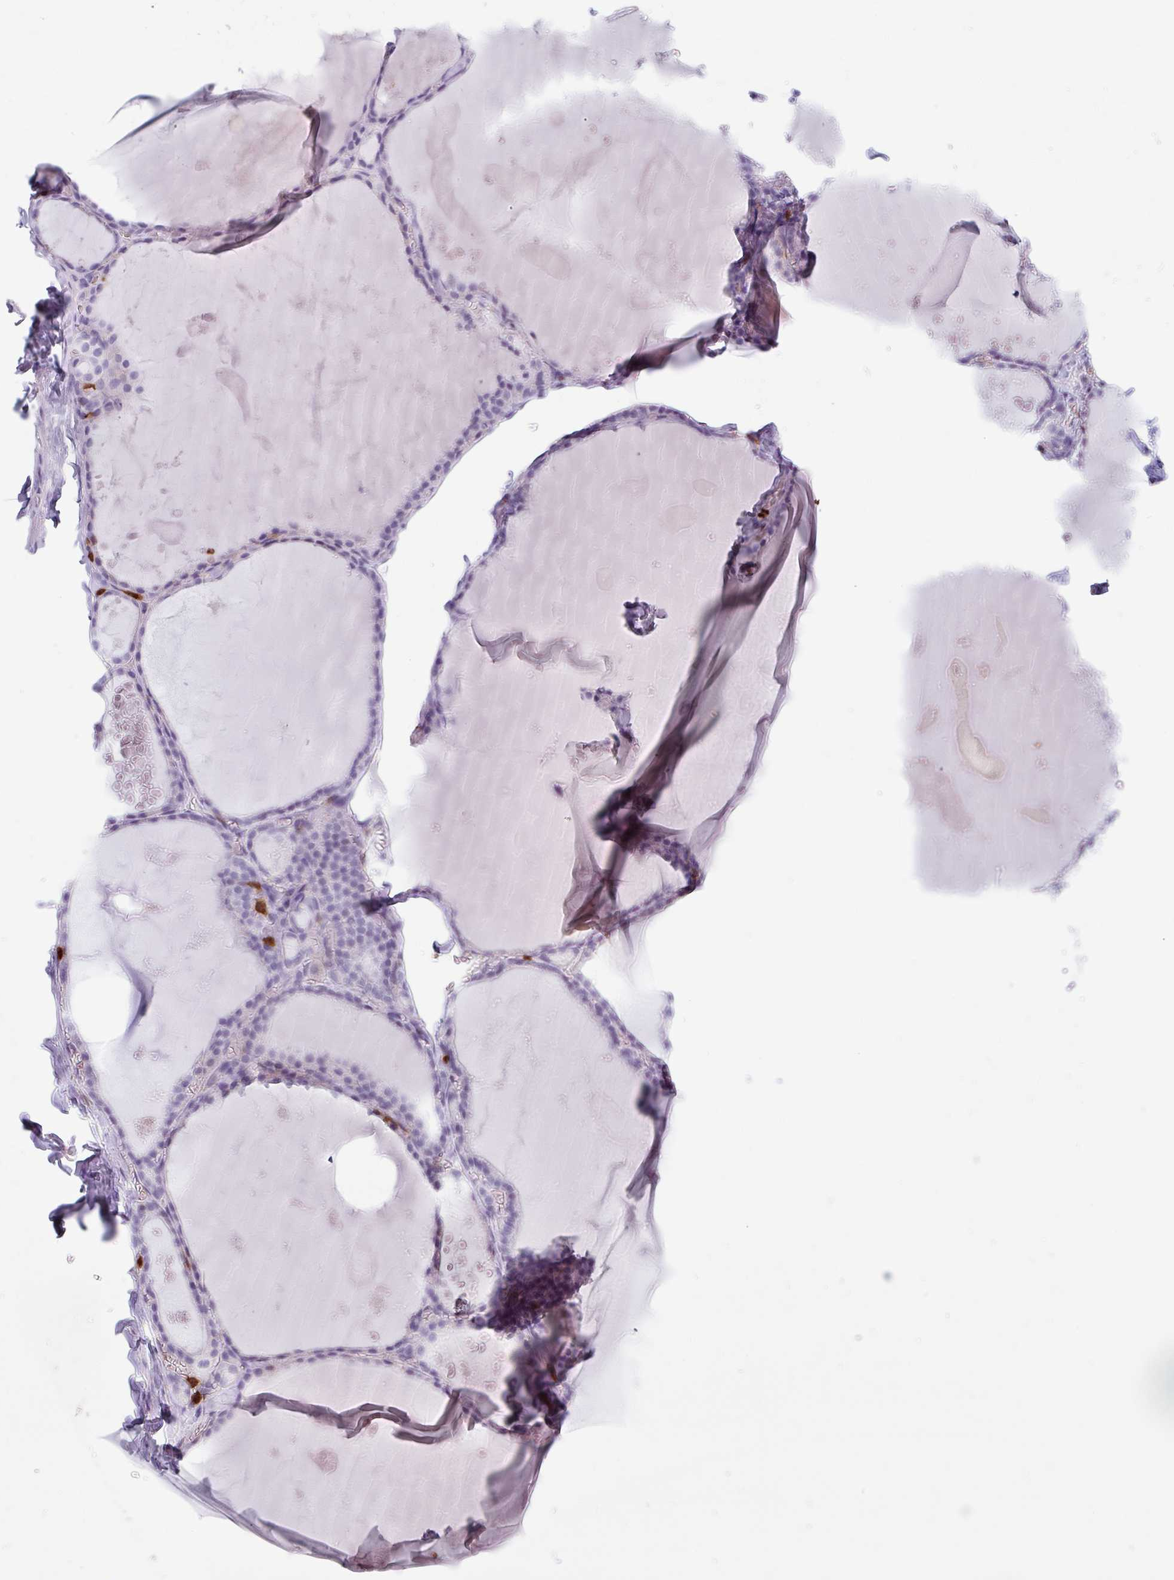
{"staining": {"intensity": "negative", "quantity": "none", "location": "none"}, "tissue": "thyroid gland", "cell_type": "Glandular cells", "image_type": "normal", "snomed": [{"axis": "morphology", "description": "Normal tissue, NOS"}, {"axis": "topography", "description": "Thyroid gland"}], "caption": "Immunohistochemical staining of unremarkable thyroid gland reveals no significant expression in glandular cells.", "gene": "EXOSC5", "patient": {"sex": "male", "age": 56}}